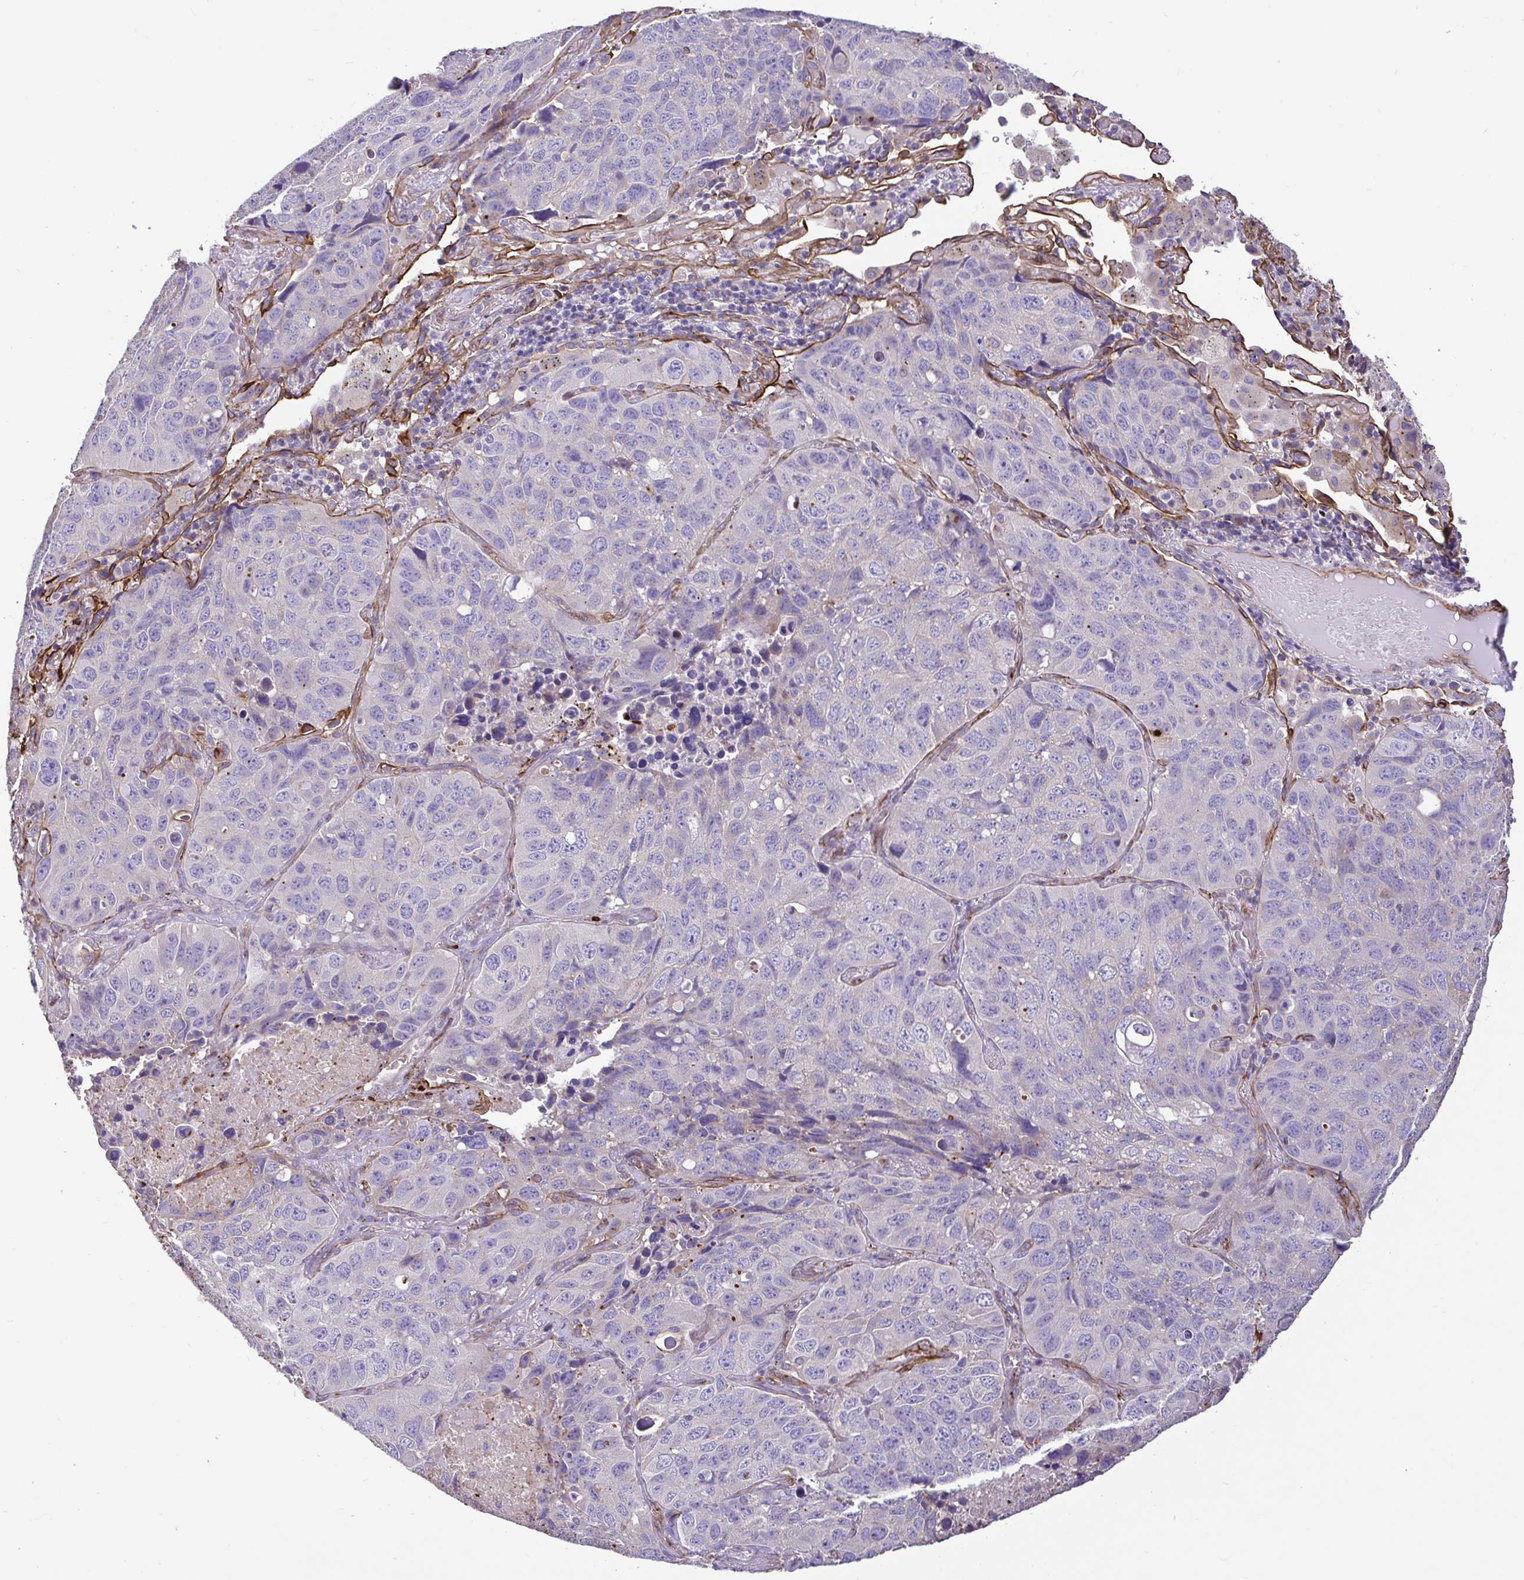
{"staining": {"intensity": "negative", "quantity": "none", "location": "none"}, "tissue": "lung cancer", "cell_type": "Tumor cells", "image_type": "cancer", "snomed": [{"axis": "morphology", "description": "Squamous cell carcinoma, NOS"}, {"axis": "topography", "description": "Lung"}], "caption": "An immunohistochemistry photomicrograph of lung cancer (squamous cell carcinoma) is shown. There is no staining in tumor cells of lung cancer (squamous cell carcinoma). Nuclei are stained in blue.", "gene": "PTPRK", "patient": {"sex": "male", "age": 60}}